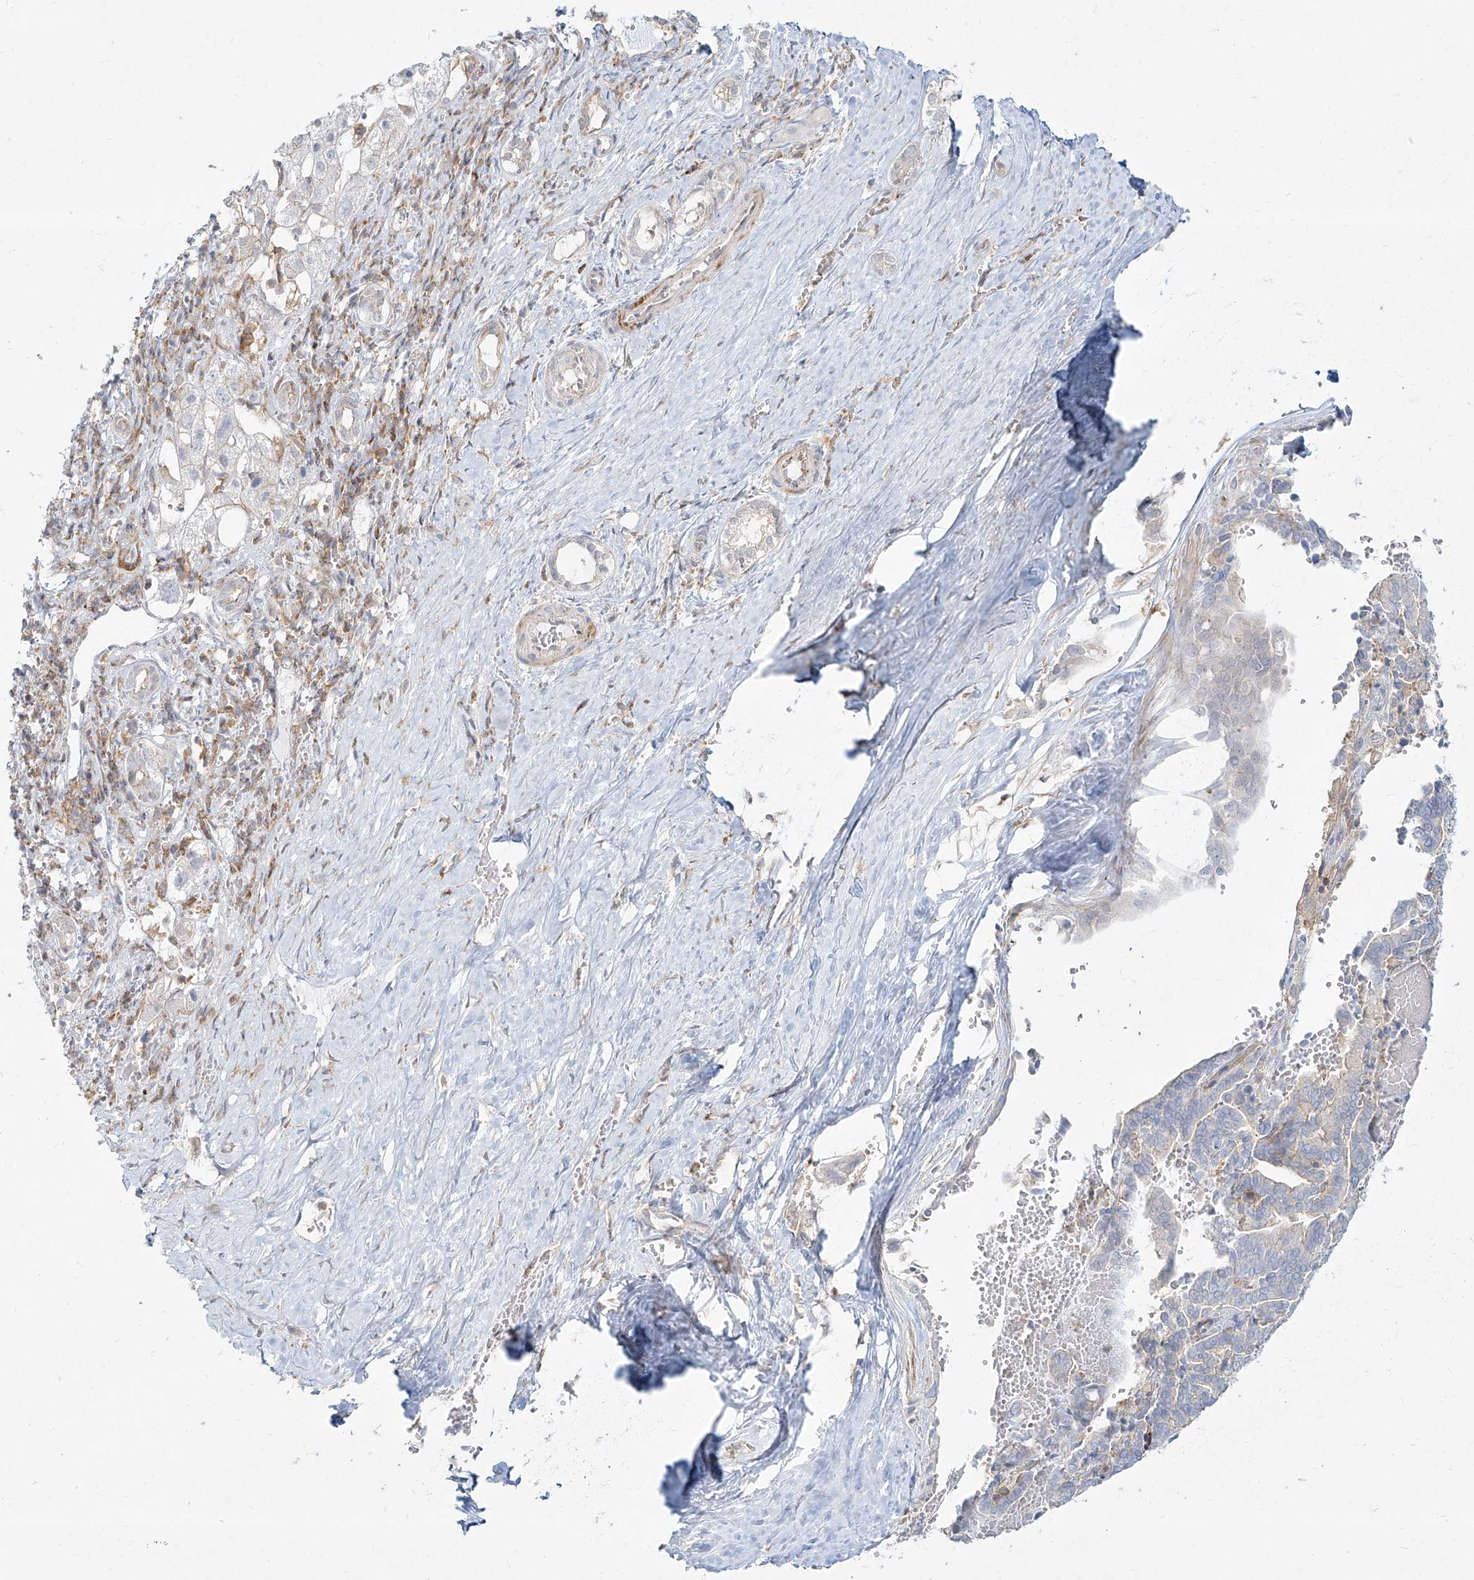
{"staining": {"intensity": "negative", "quantity": "none", "location": "none"}, "tissue": "liver cancer", "cell_type": "Tumor cells", "image_type": "cancer", "snomed": [{"axis": "morphology", "description": "Cholangiocarcinoma"}, {"axis": "topography", "description": "Liver"}], "caption": "IHC of human cholangiocarcinoma (liver) exhibits no positivity in tumor cells. The staining is performed using DAB (3,3'-diaminobenzidine) brown chromogen with nuclei counter-stained in using hematoxylin.", "gene": "SLC2A12", "patient": {"sex": "female", "age": 75}}